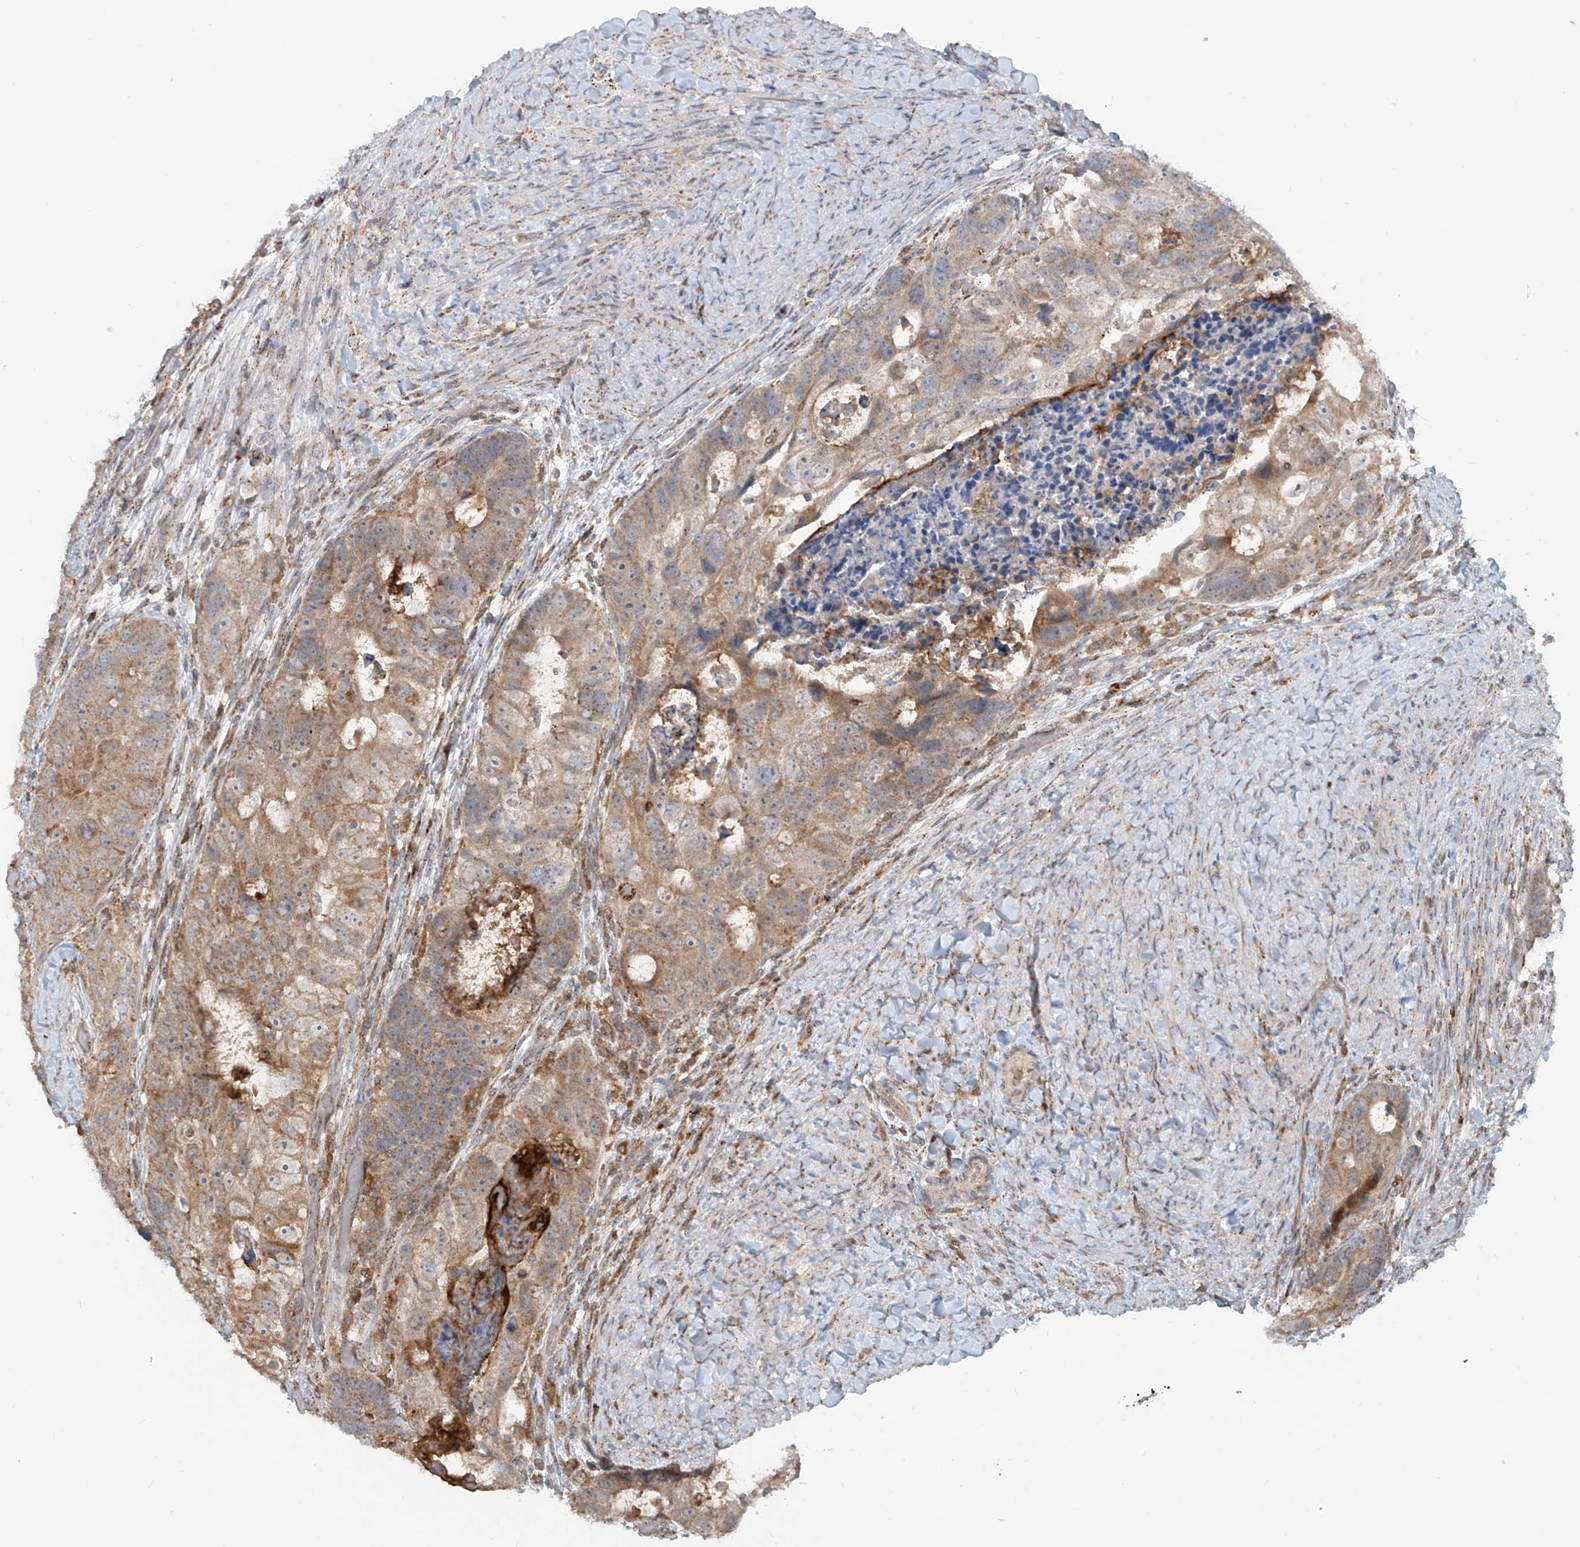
{"staining": {"intensity": "moderate", "quantity": ">75%", "location": "cytoplasmic/membranous"}, "tissue": "colorectal cancer", "cell_type": "Tumor cells", "image_type": "cancer", "snomed": [{"axis": "morphology", "description": "Adenocarcinoma, NOS"}, {"axis": "topography", "description": "Rectum"}], "caption": "Colorectal cancer (adenocarcinoma) stained with immunohistochemistry shows moderate cytoplasmic/membranous expression in about >75% of tumor cells.", "gene": "PARVG", "patient": {"sex": "male", "age": 59}}